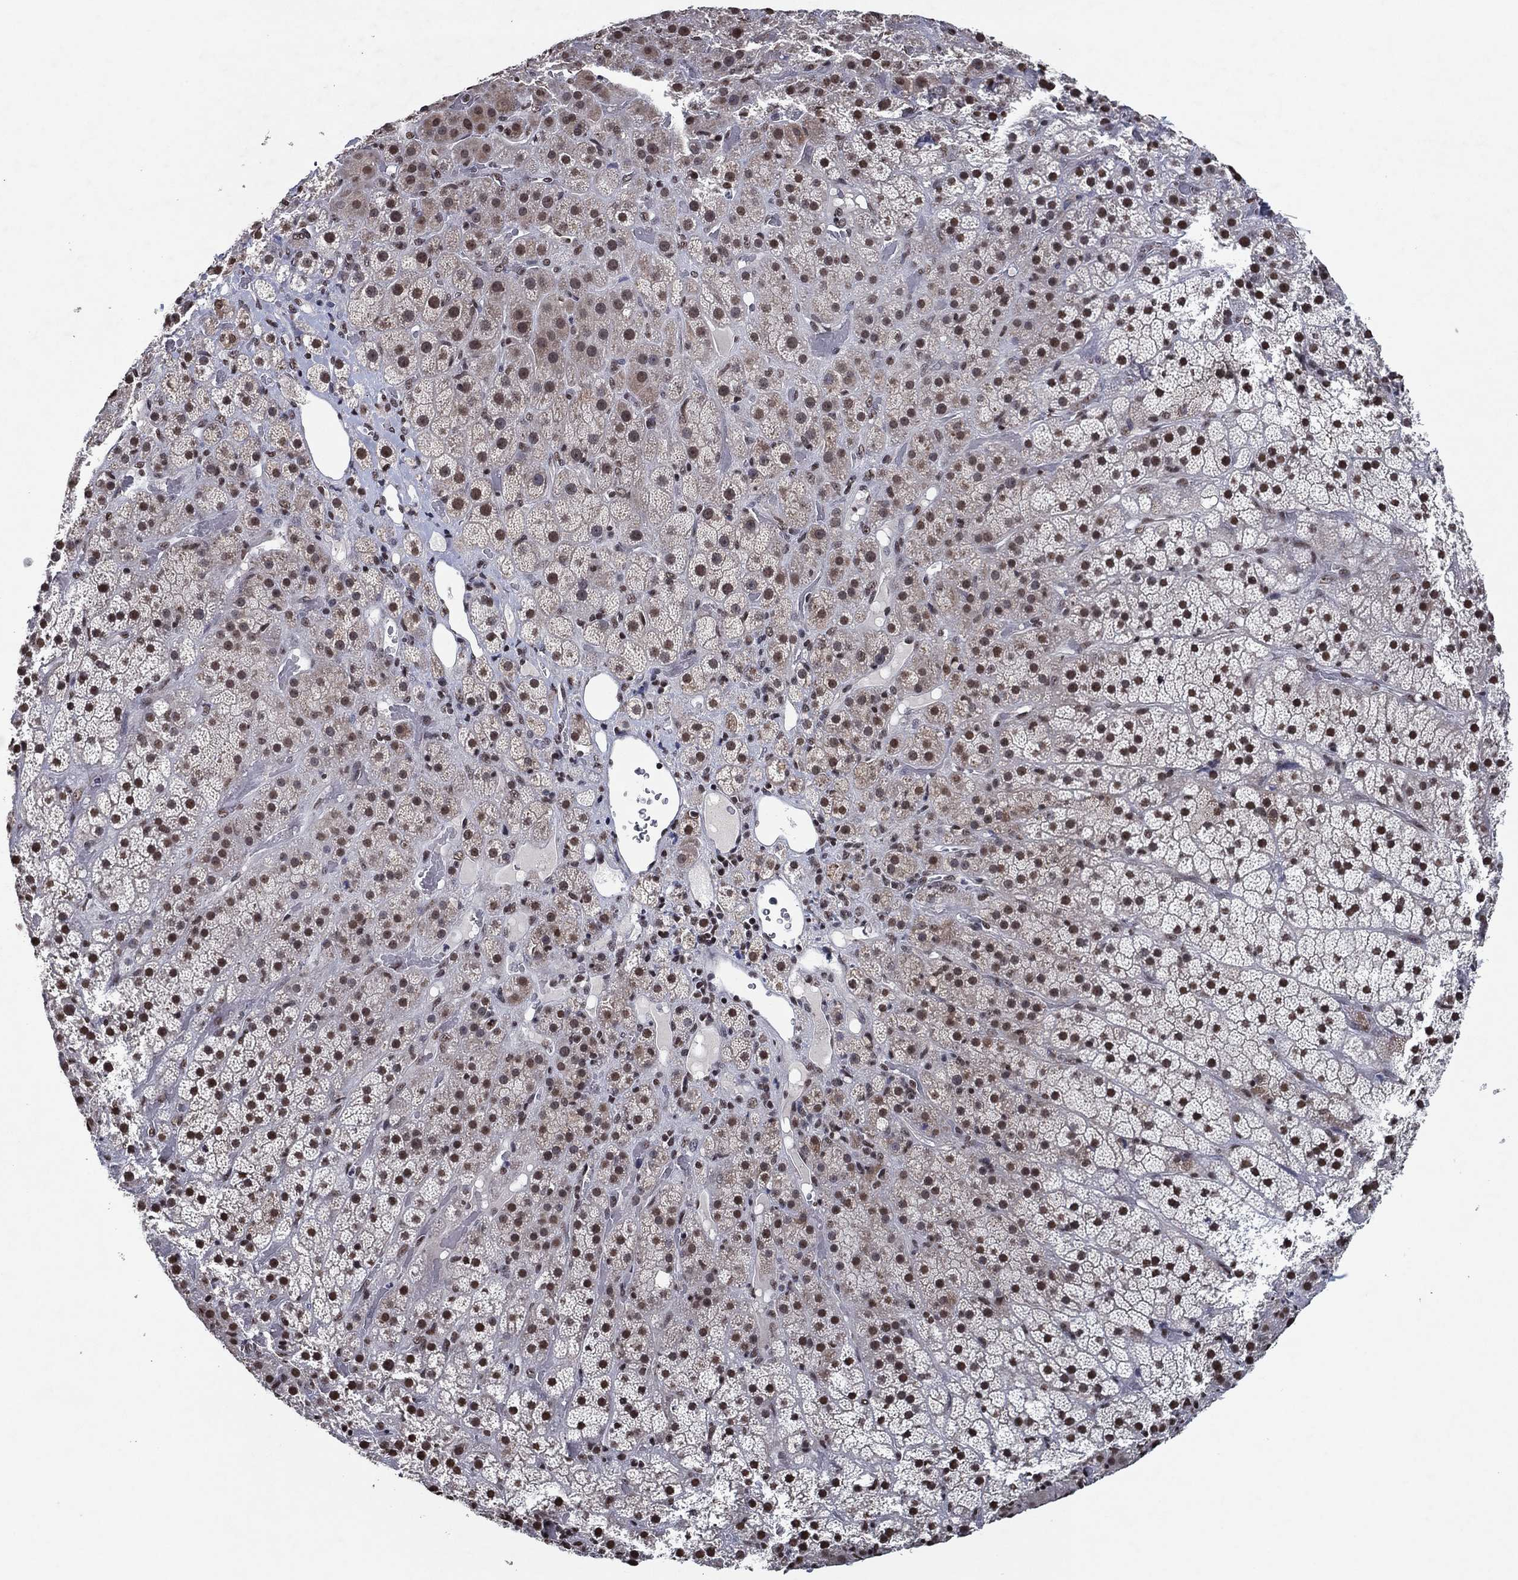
{"staining": {"intensity": "strong", "quantity": "25%-75%", "location": "nuclear"}, "tissue": "adrenal gland", "cell_type": "Glandular cells", "image_type": "normal", "snomed": [{"axis": "morphology", "description": "Normal tissue, NOS"}, {"axis": "topography", "description": "Adrenal gland"}], "caption": "Protein analysis of unremarkable adrenal gland reveals strong nuclear staining in approximately 25%-75% of glandular cells.", "gene": "ZBTB42", "patient": {"sex": "male", "age": 57}}